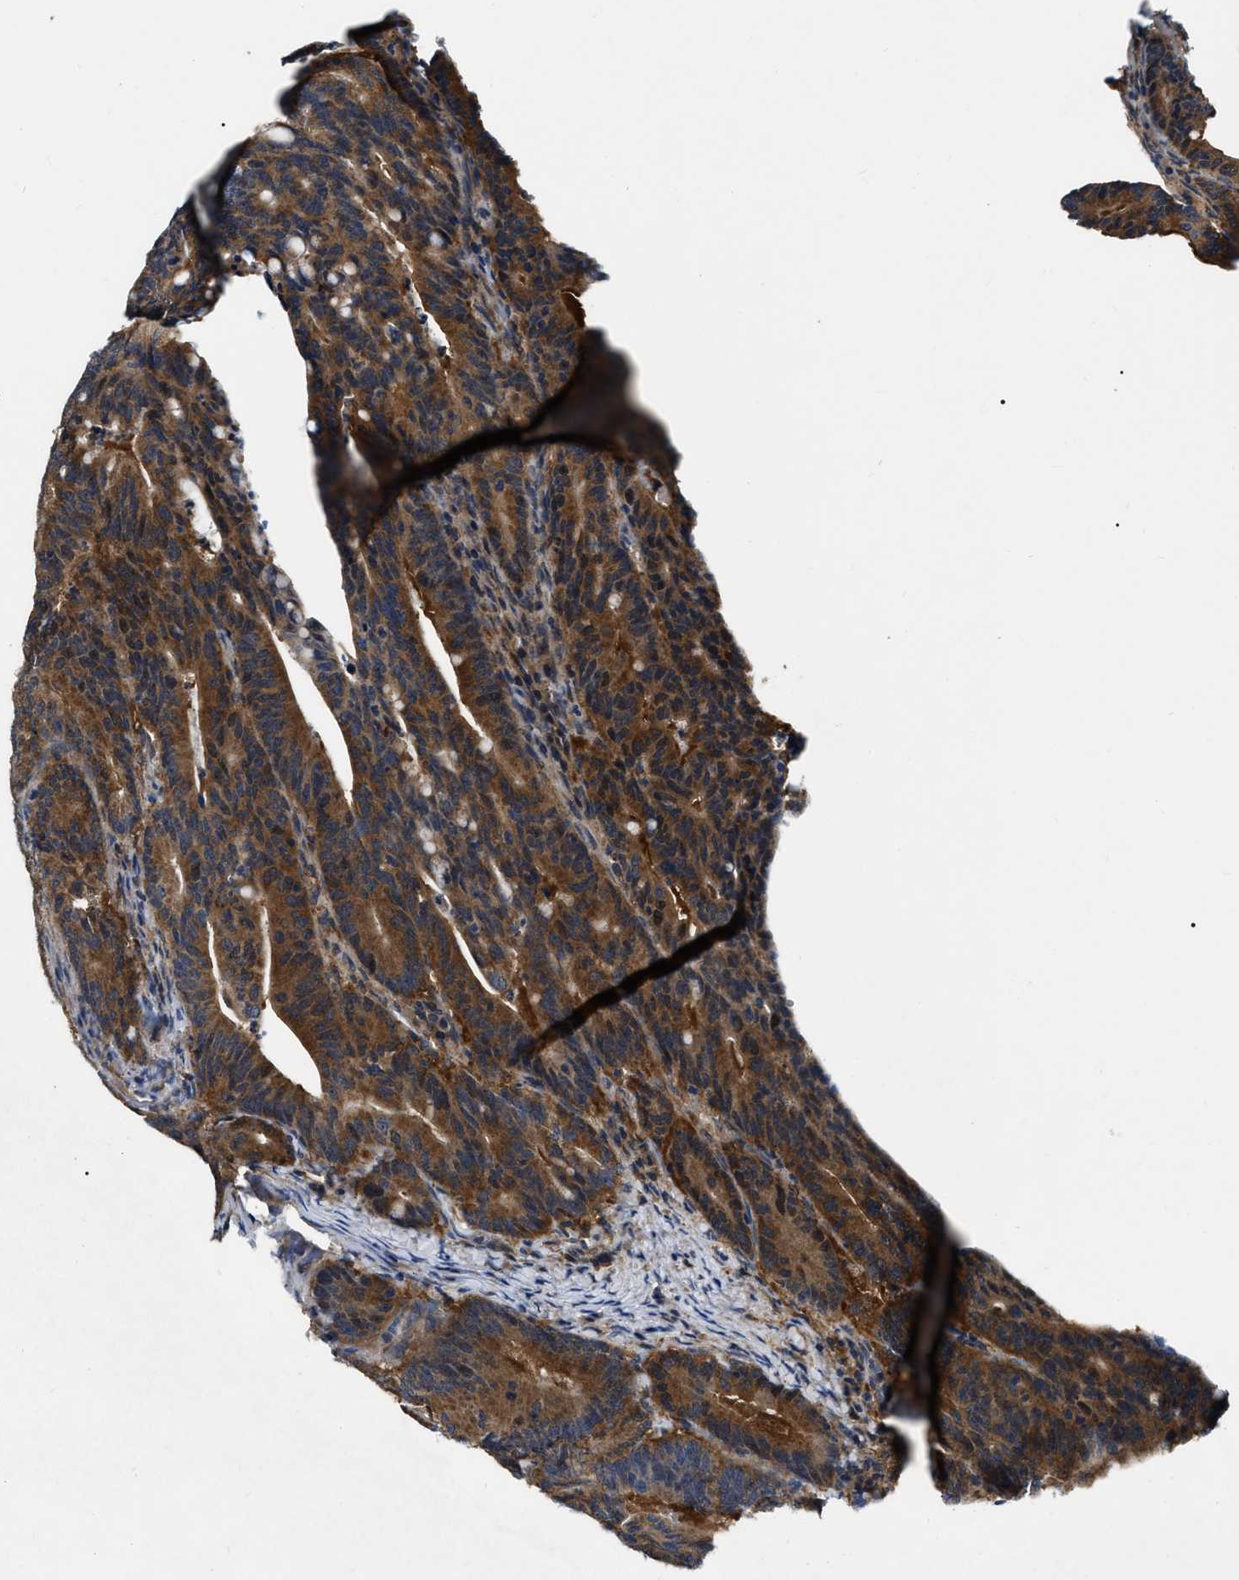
{"staining": {"intensity": "strong", "quantity": ">75%", "location": "cytoplasmic/membranous"}, "tissue": "colorectal cancer", "cell_type": "Tumor cells", "image_type": "cancer", "snomed": [{"axis": "morphology", "description": "Adenocarcinoma, NOS"}, {"axis": "topography", "description": "Colon"}], "caption": "This micrograph displays IHC staining of human adenocarcinoma (colorectal), with high strong cytoplasmic/membranous positivity in about >75% of tumor cells.", "gene": "GET4", "patient": {"sex": "female", "age": 66}}